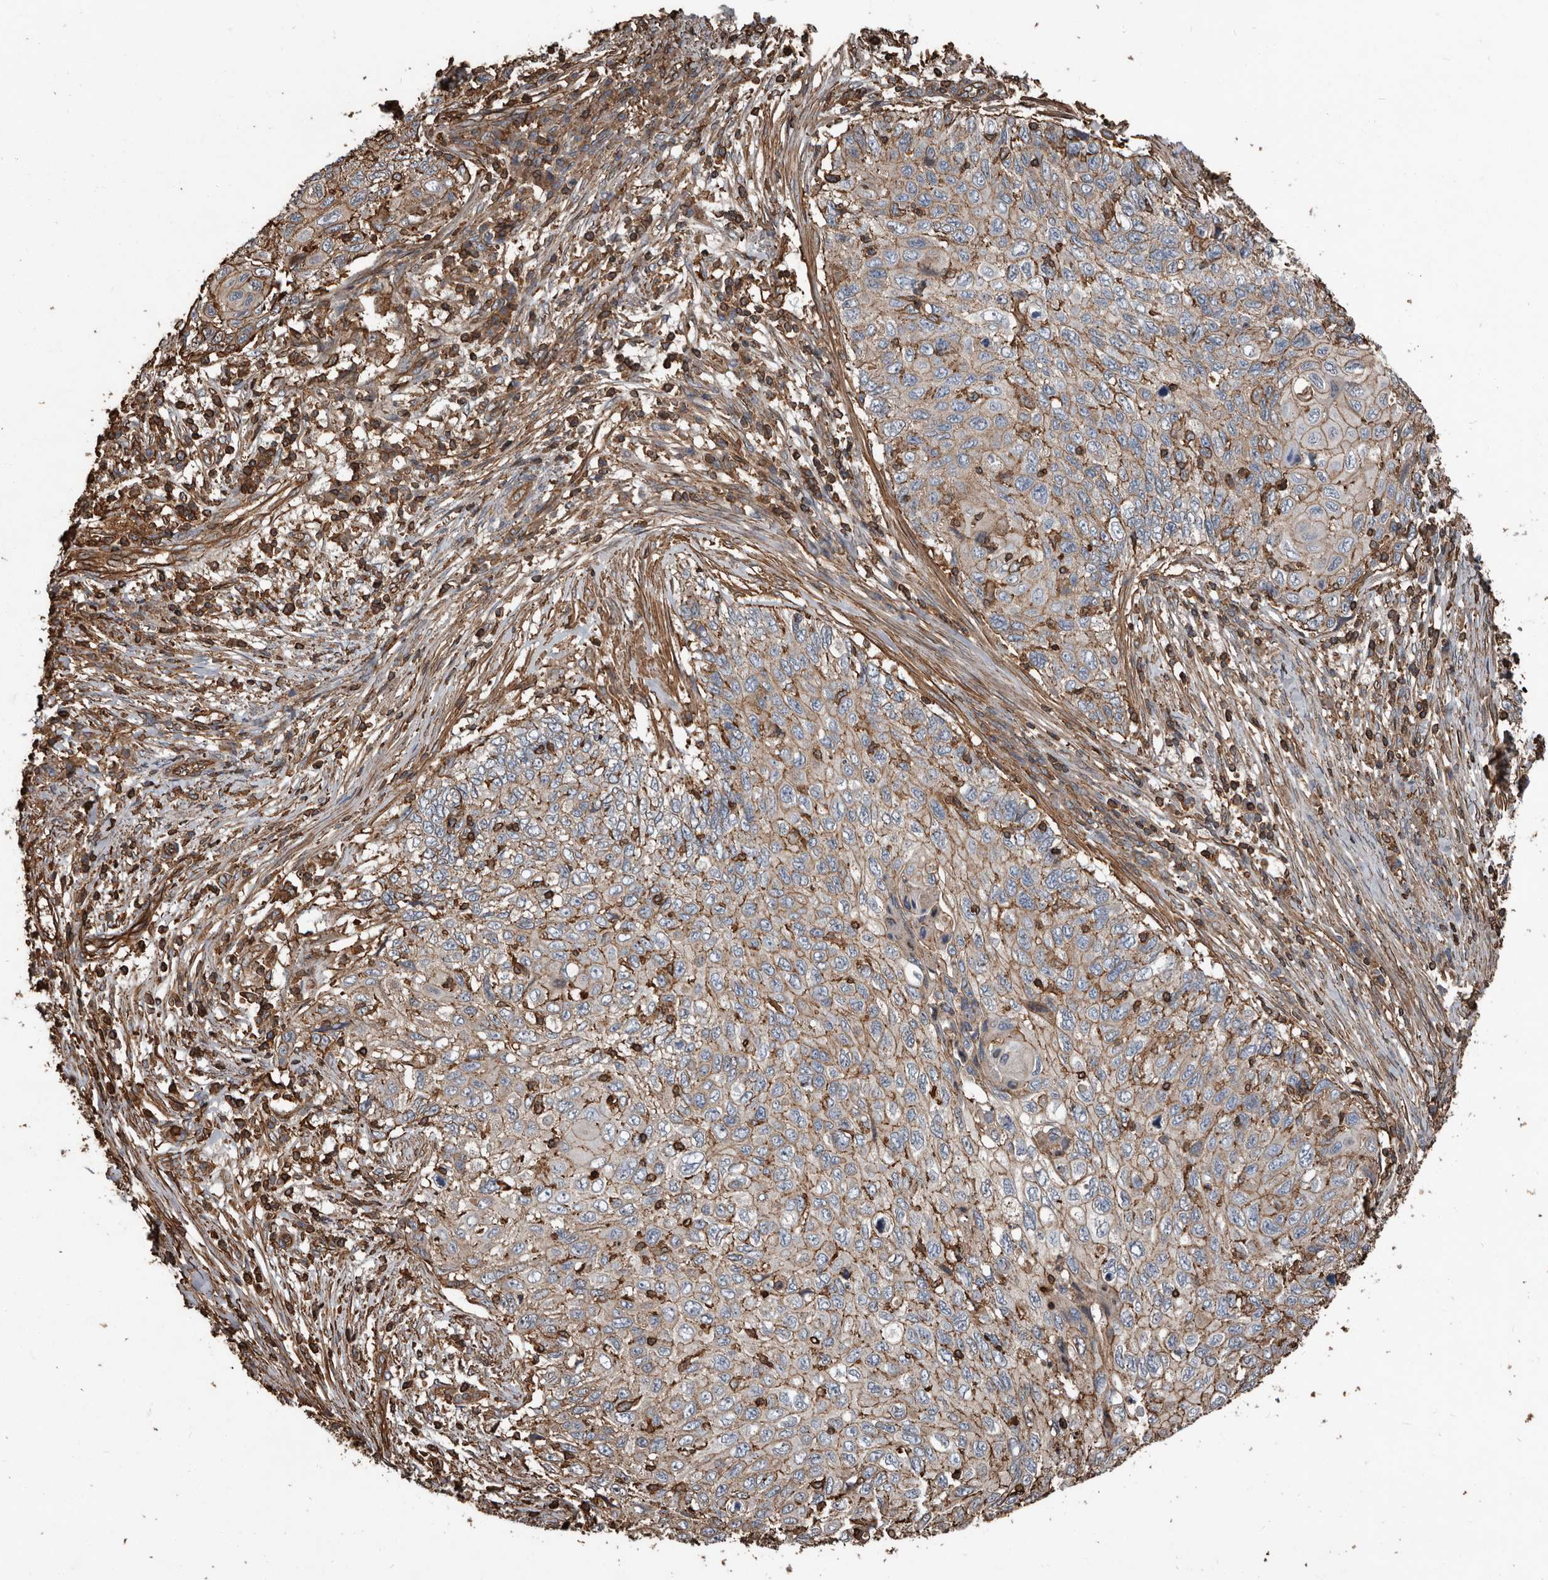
{"staining": {"intensity": "moderate", "quantity": "25%-75%", "location": "cytoplasmic/membranous"}, "tissue": "cervical cancer", "cell_type": "Tumor cells", "image_type": "cancer", "snomed": [{"axis": "morphology", "description": "Squamous cell carcinoma, NOS"}, {"axis": "topography", "description": "Cervix"}], "caption": "Tumor cells show medium levels of moderate cytoplasmic/membranous positivity in about 25%-75% of cells in cervical squamous cell carcinoma. Using DAB (brown) and hematoxylin (blue) stains, captured at high magnification using brightfield microscopy.", "gene": "DENND6B", "patient": {"sex": "female", "age": 70}}